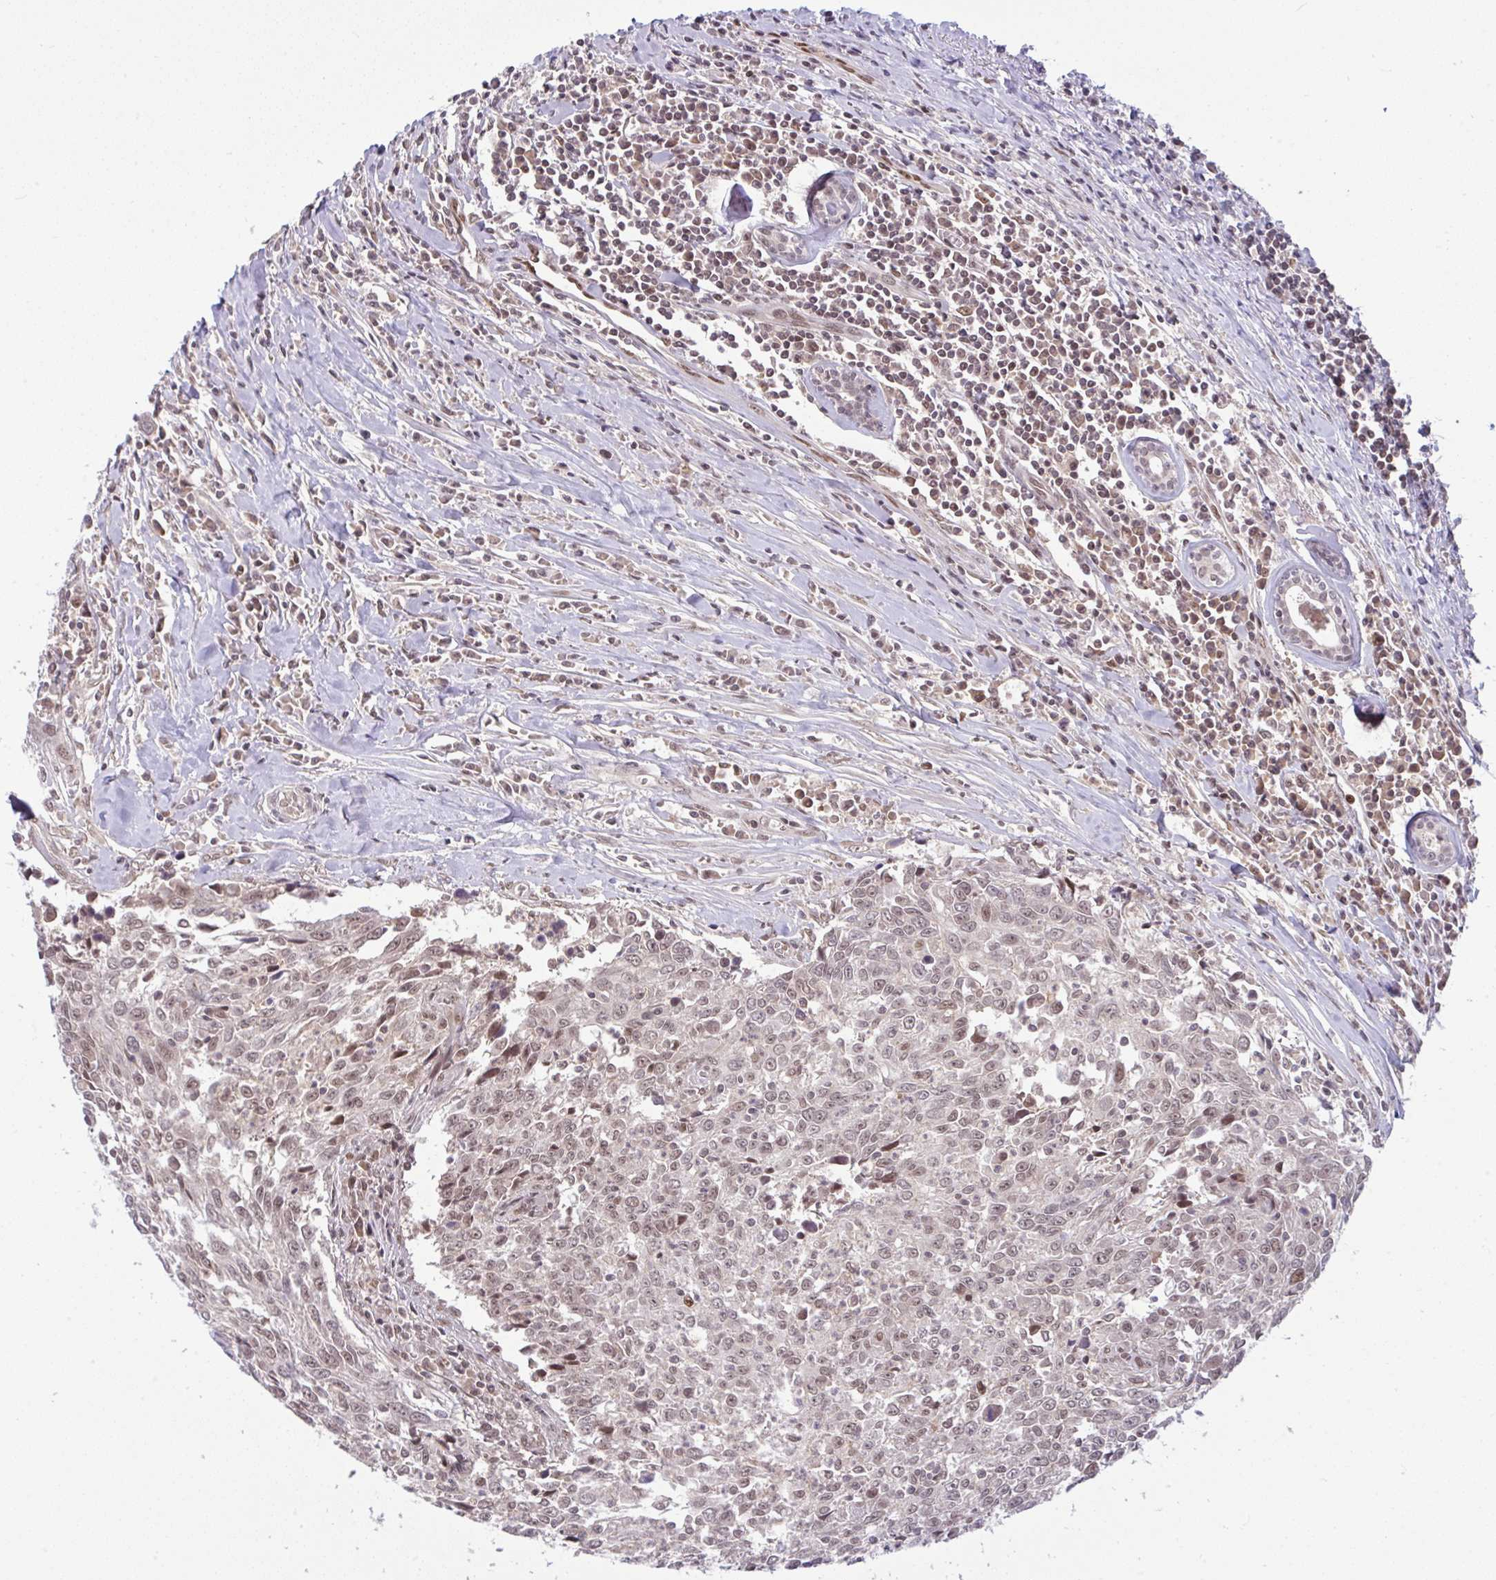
{"staining": {"intensity": "moderate", "quantity": ">75%", "location": "nuclear"}, "tissue": "breast cancer", "cell_type": "Tumor cells", "image_type": "cancer", "snomed": [{"axis": "morphology", "description": "Duct carcinoma"}, {"axis": "topography", "description": "Breast"}], "caption": "Immunohistochemical staining of human breast cancer shows medium levels of moderate nuclear protein staining in about >75% of tumor cells.", "gene": "KLF2", "patient": {"sex": "female", "age": 50}}